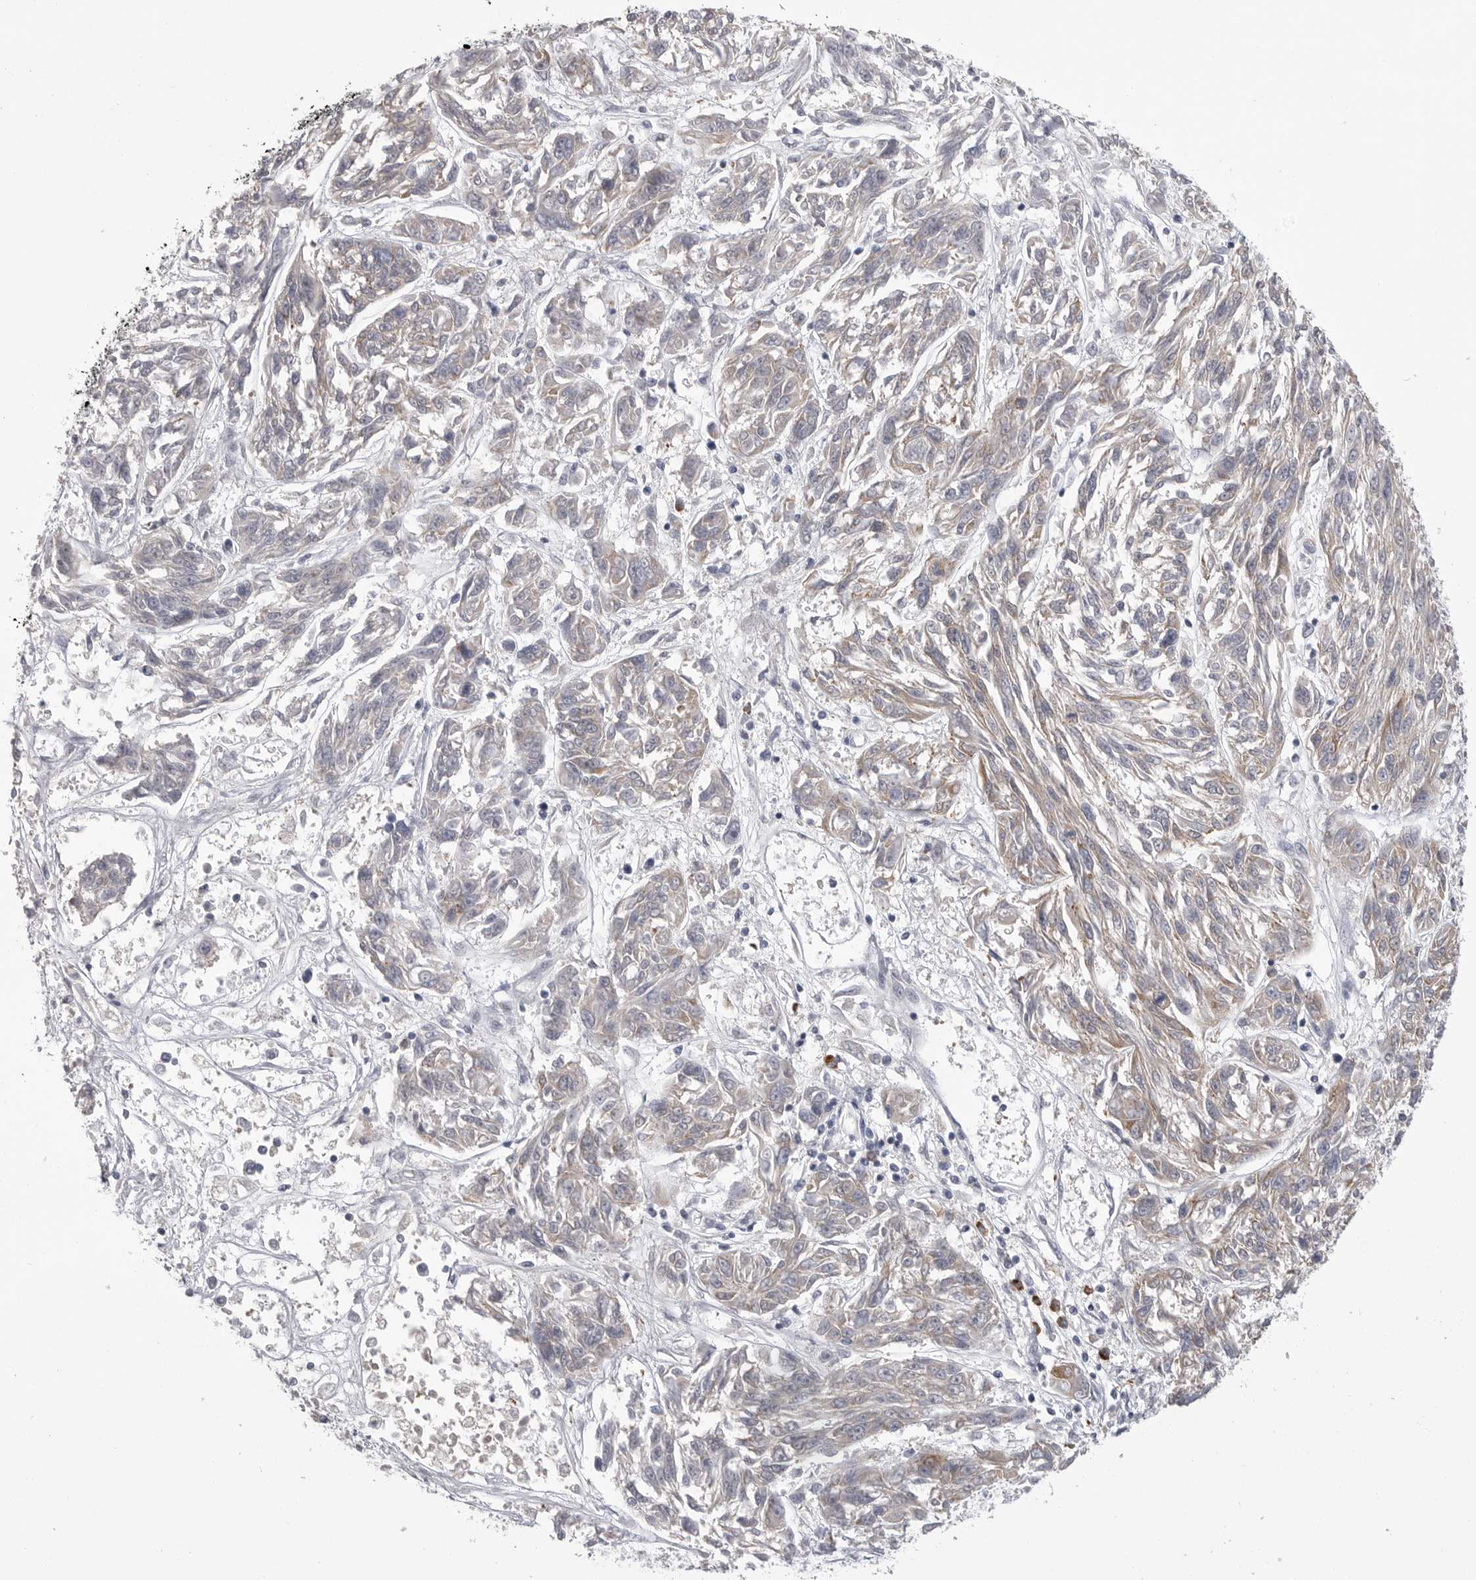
{"staining": {"intensity": "weak", "quantity": "<25%", "location": "cytoplasmic/membranous"}, "tissue": "melanoma", "cell_type": "Tumor cells", "image_type": "cancer", "snomed": [{"axis": "morphology", "description": "Malignant melanoma, NOS"}, {"axis": "topography", "description": "Skin"}], "caption": "Immunohistochemistry of malignant melanoma shows no positivity in tumor cells. (Brightfield microscopy of DAB immunohistochemistry (IHC) at high magnification).", "gene": "FKBP2", "patient": {"sex": "male", "age": 53}}